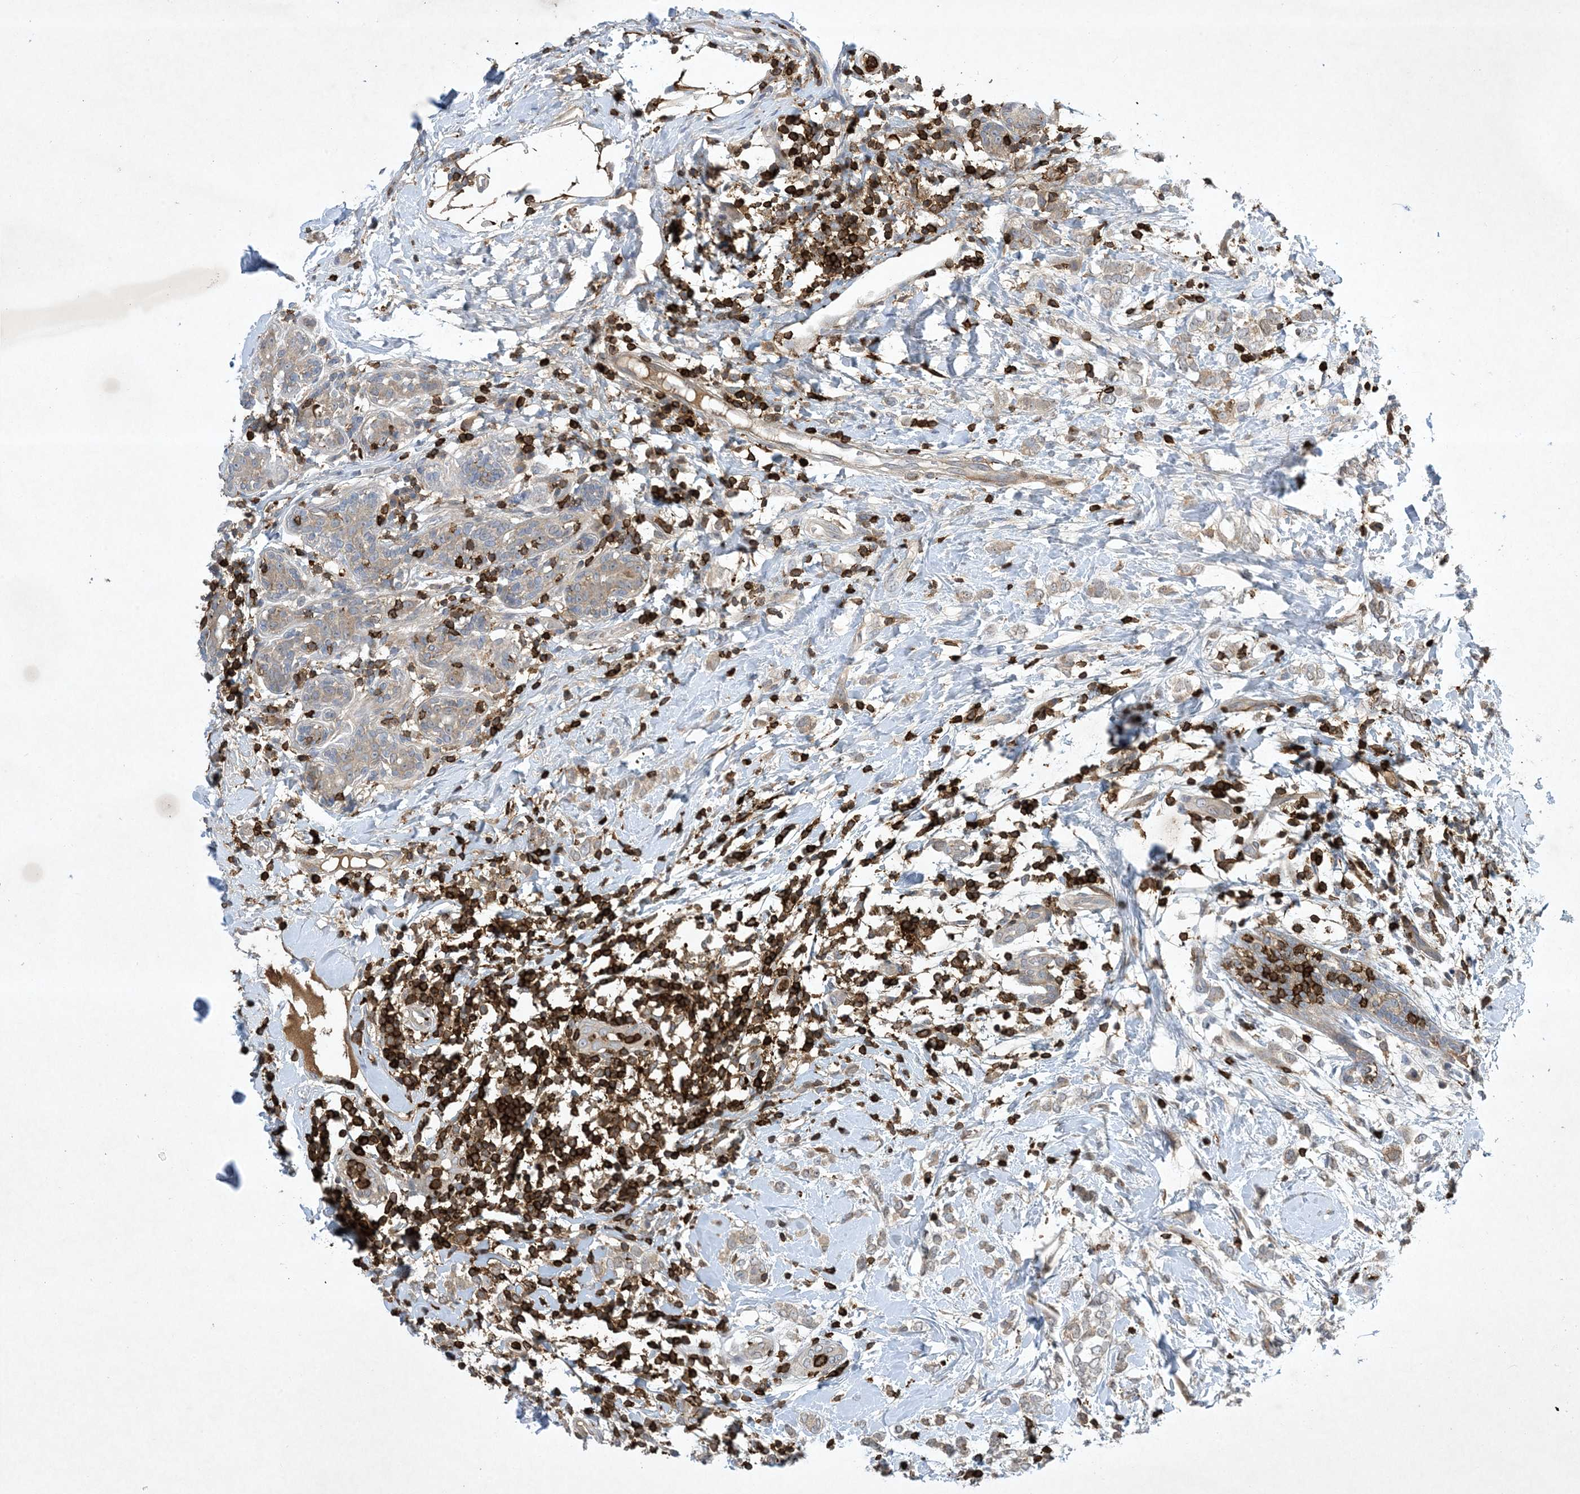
{"staining": {"intensity": "weak", "quantity": "25%-75%", "location": "cytoplasmic/membranous"}, "tissue": "breast cancer", "cell_type": "Tumor cells", "image_type": "cancer", "snomed": [{"axis": "morphology", "description": "Normal tissue, NOS"}, {"axis": "morphology", "description": "Lobular carcinoma"}, {"axis": "topography", "description": "Breast"}], "caption": "High-magnification brightfield microscopy of breast cancer (lobular carcinoma) stained with DAB (brown) and counterstained with hematoxylin (blue). tumor cells exhibit weak cytoplasmic/membranous staining is present in about25%-75% of cells.", "gene": "AK9", "patient": {"sex": "female", "age": 47}}